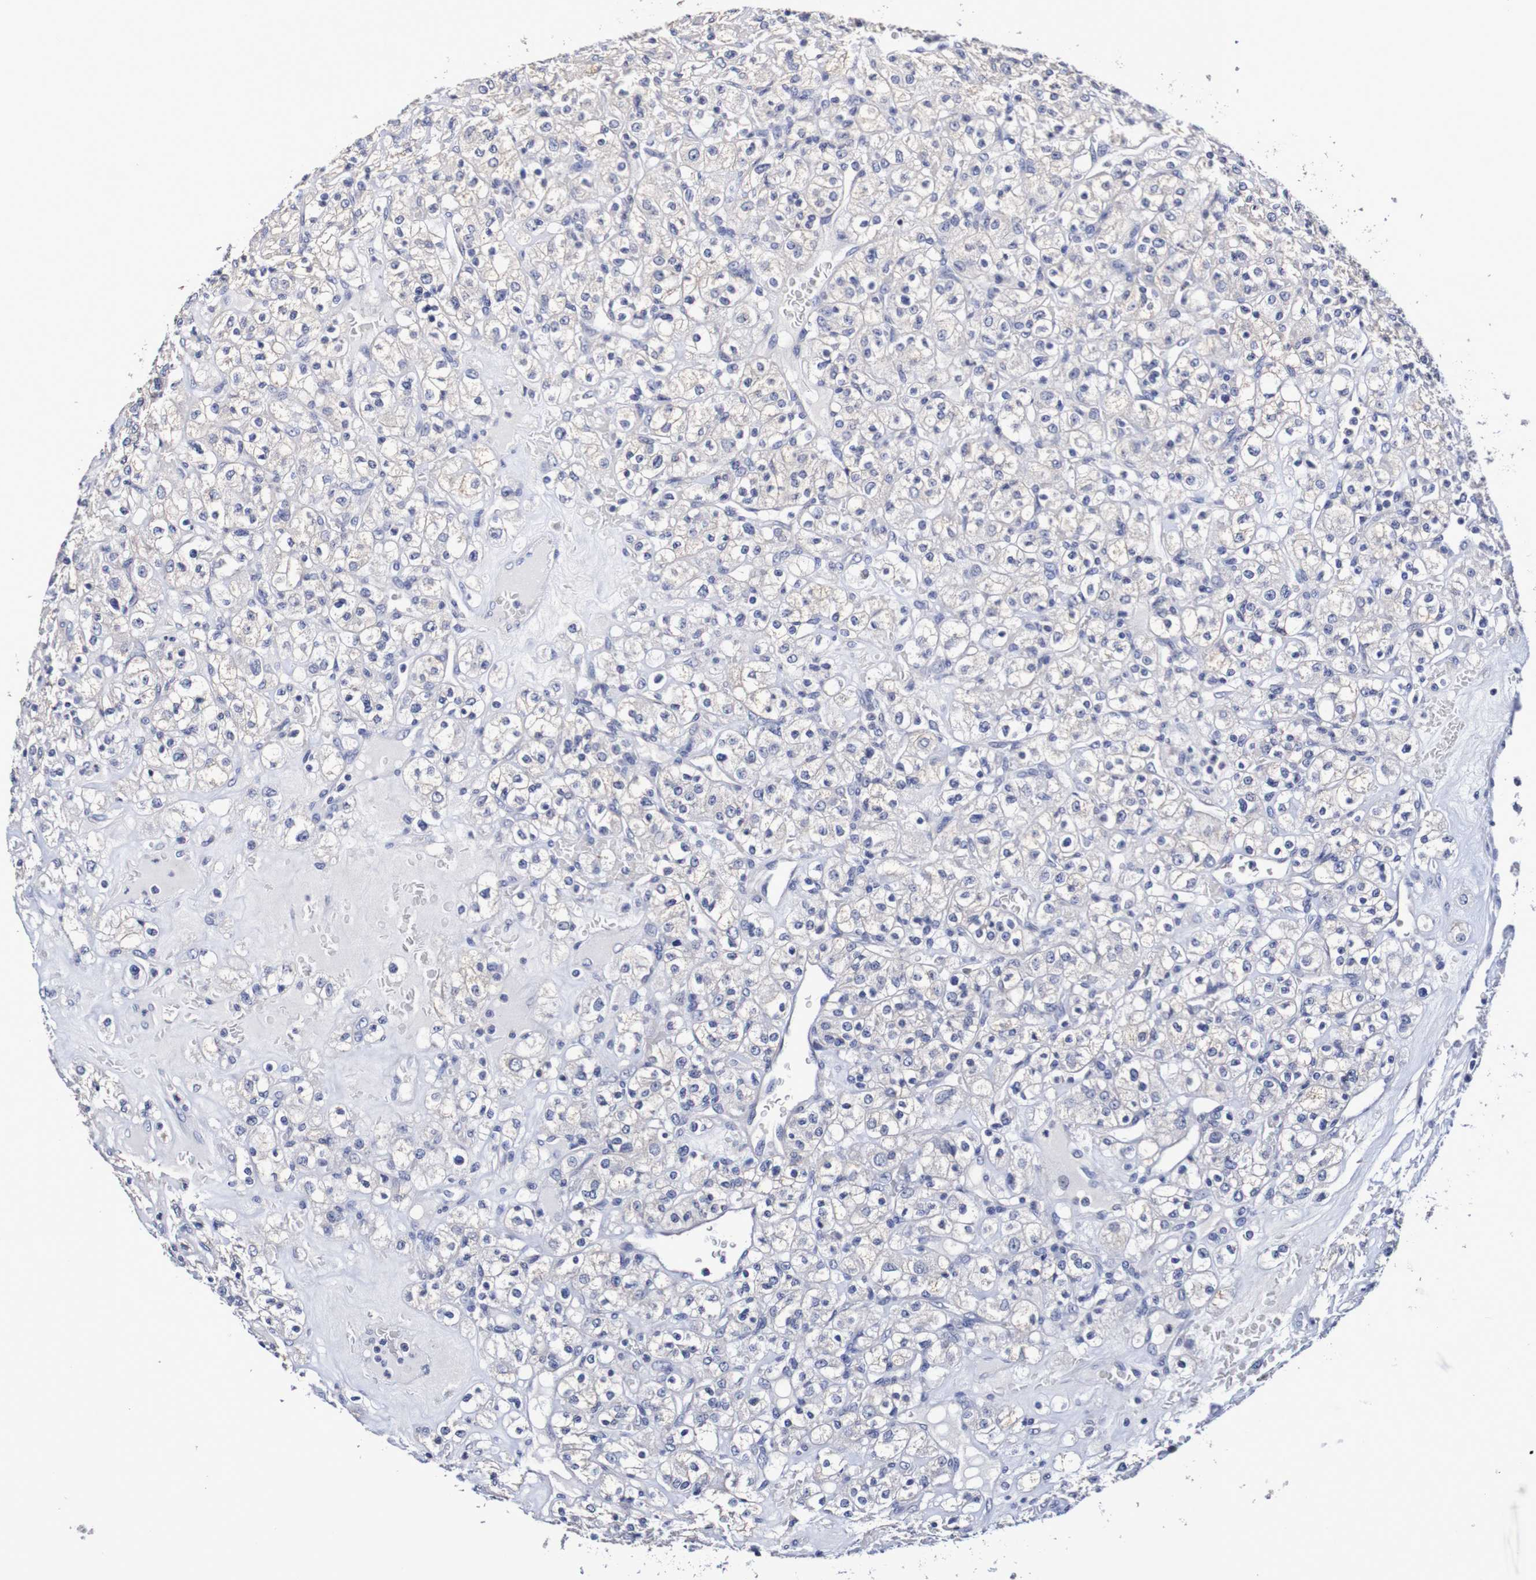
{"staining": {"intensity": "negative", "quantity": "none", "location": "none"}, "tissue": "renal cancer", "cell_type": "Tumor cells", "image_type": "cancer", "snomed": [{"axis": "morphology", "description": "Normal tissue, NOS"}, {"axis": "morphology", "description": "Adenocarcinoma, NOS"}, {"axis": "topography", "description": "Kidney"}], "caption": "This is an IHC histopathology image of human renal adenocarcinoma. There is no staining in tumor cells.", "gene": "ACVR1C", "patient": {"sex": "female", "age": 72}}